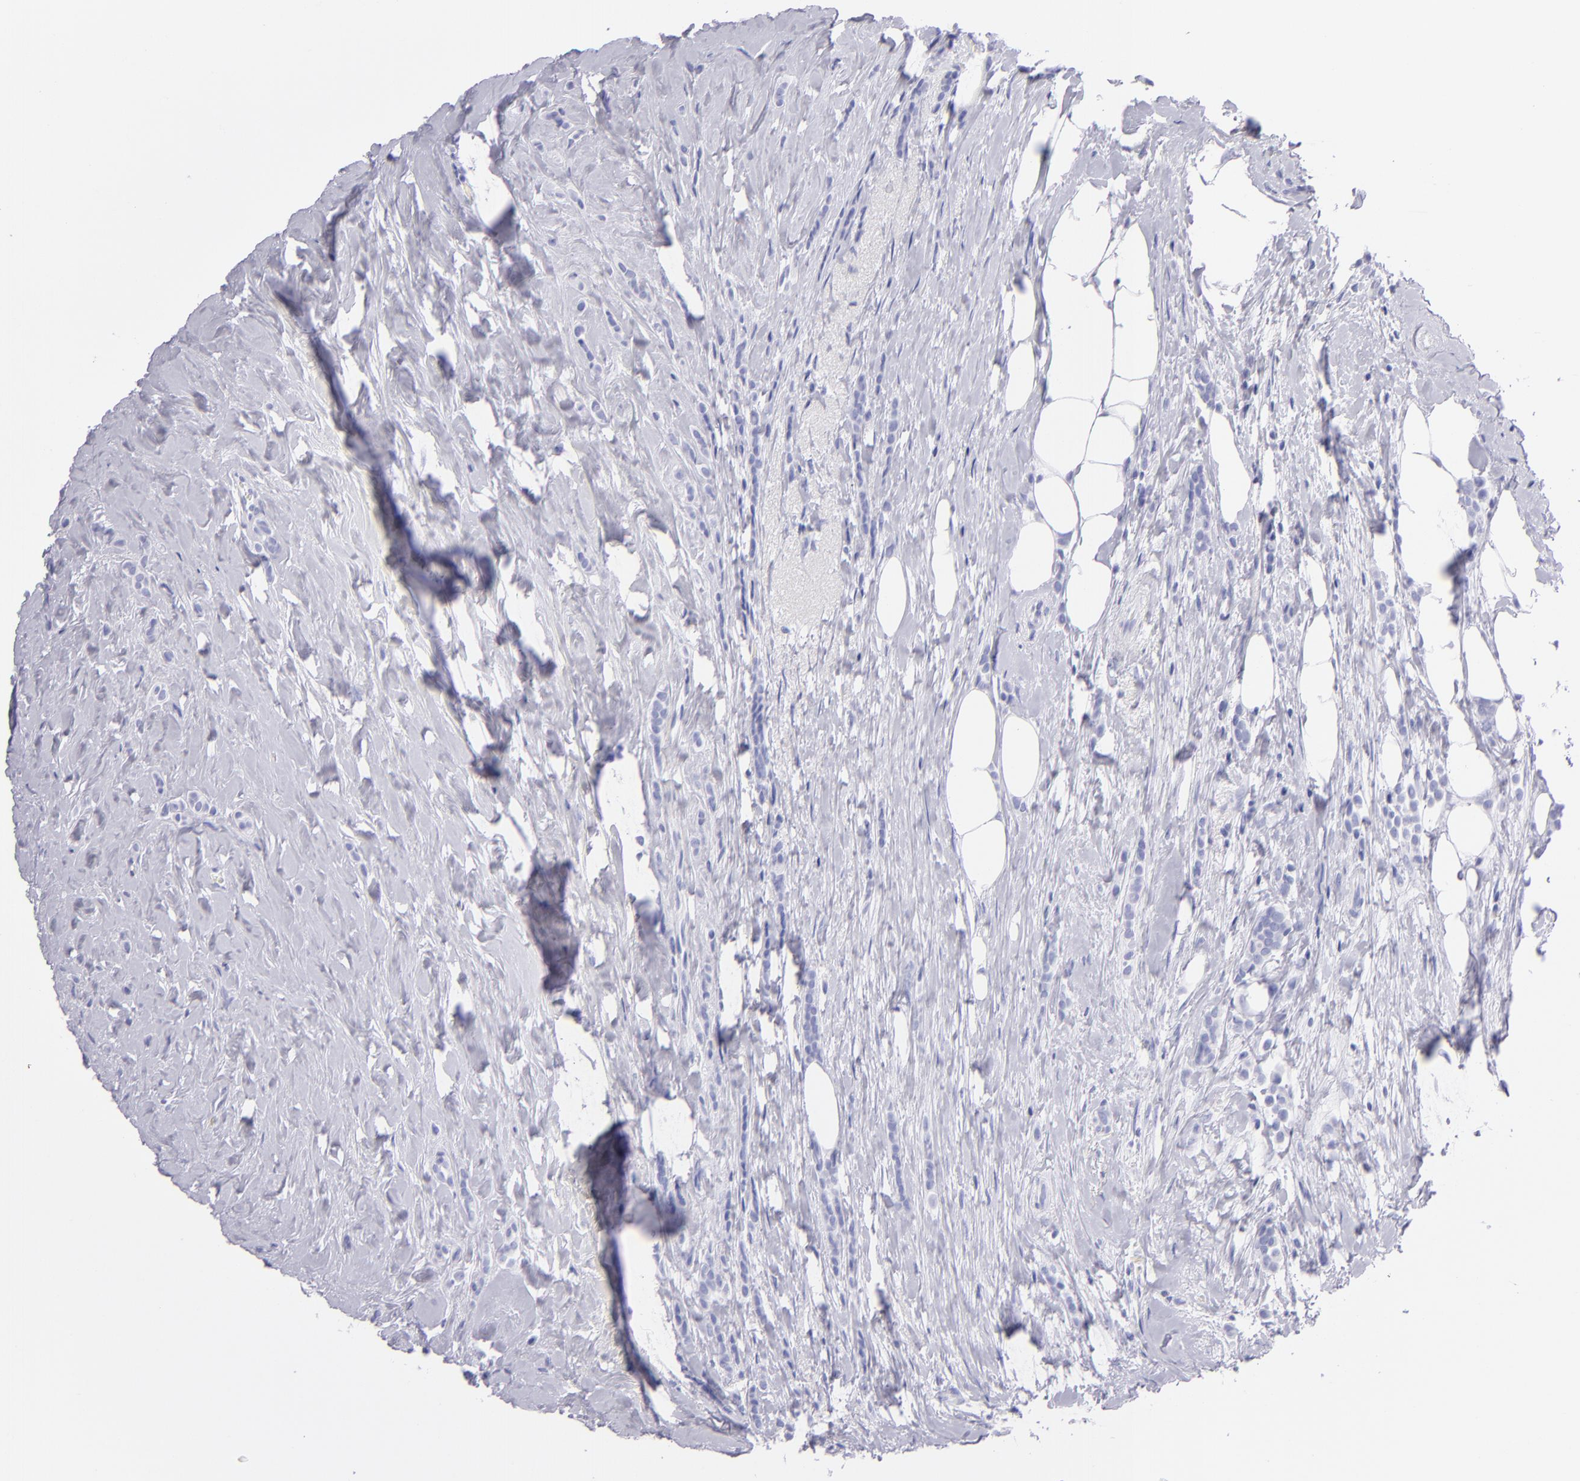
{"staining": {"intensity": "negative", "quantity": "none", "location": "none"}, "tissue": "breast cancer", "cell_type": "Tumor cells", "image_type": "cancer", "snomed": [{"axis": "morphology", "description": "Lobular carcinoma"}, {"axis": "topography", "description": "Breast"}], "caption": "The IHC photomicrograph has no significant staining in tumor cells of breast cancer (lobular carcinoma) tissue.", "gene": "PRPH", "patient": {"sex": "female", "age": 56}}